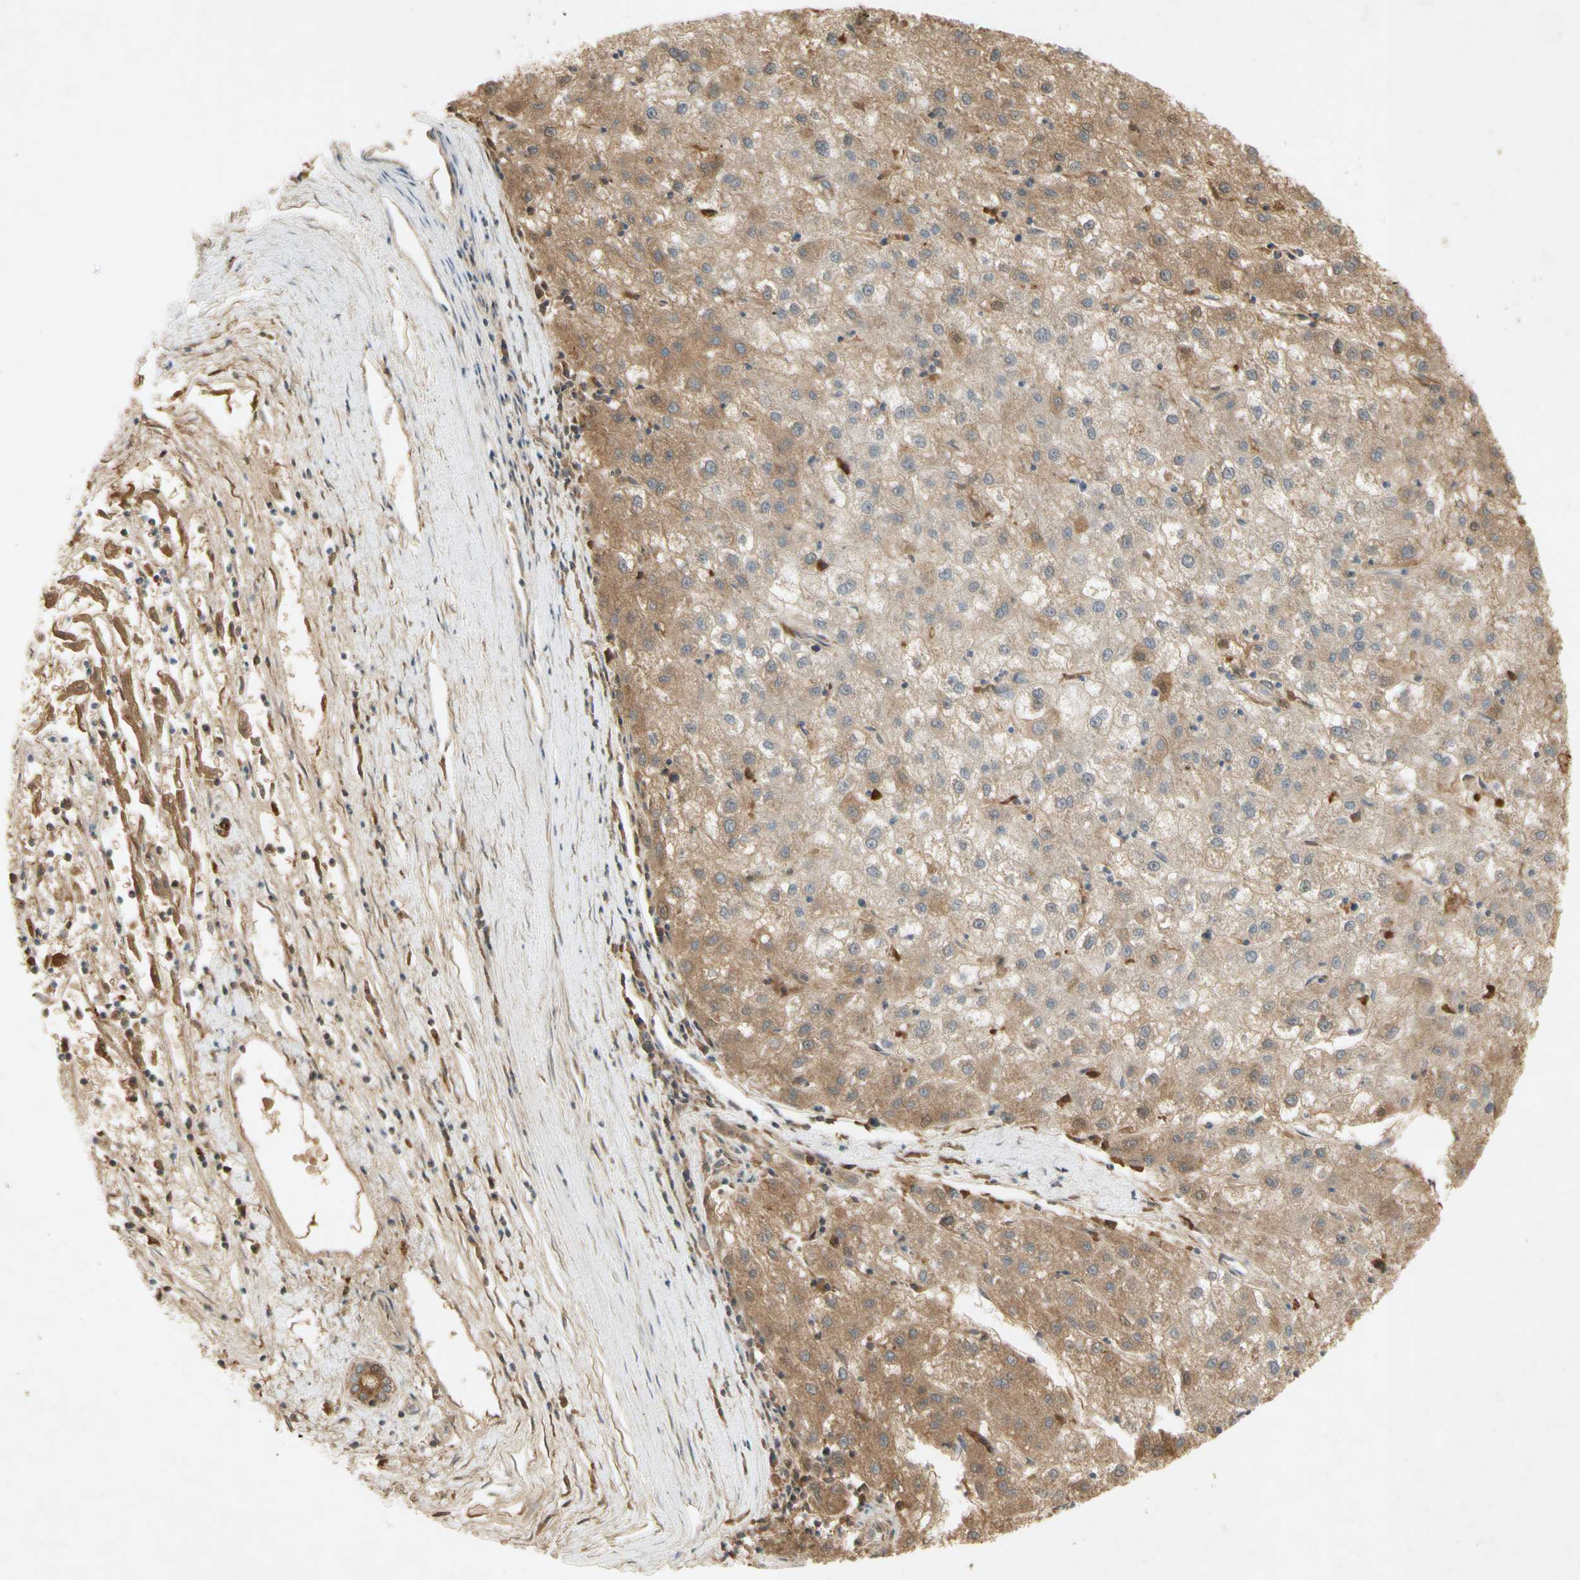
{"staining": {"intensity": "weak", "quantity": "25%-75%", "location": "cytoplasmic/membranous"}, "tissue": "liver cancer", "cell_type": "Tumor cells", "image_type": "cancer", "snomed": [{"axis": "morphology", "description": "Carcinoma, Hepatocellular, NOS"}, {"axis": "topography", "description": "Liver"}], "caption": "Immunohistochemical staining of human liver cancer (hepatocellular carcinoma) reveals weak cytoplasmic/membranous protein positivity in approximately 25%-75% of tumor cells.", "gene": "NRG4", "patient": {"sex": "male", "age": 72}}